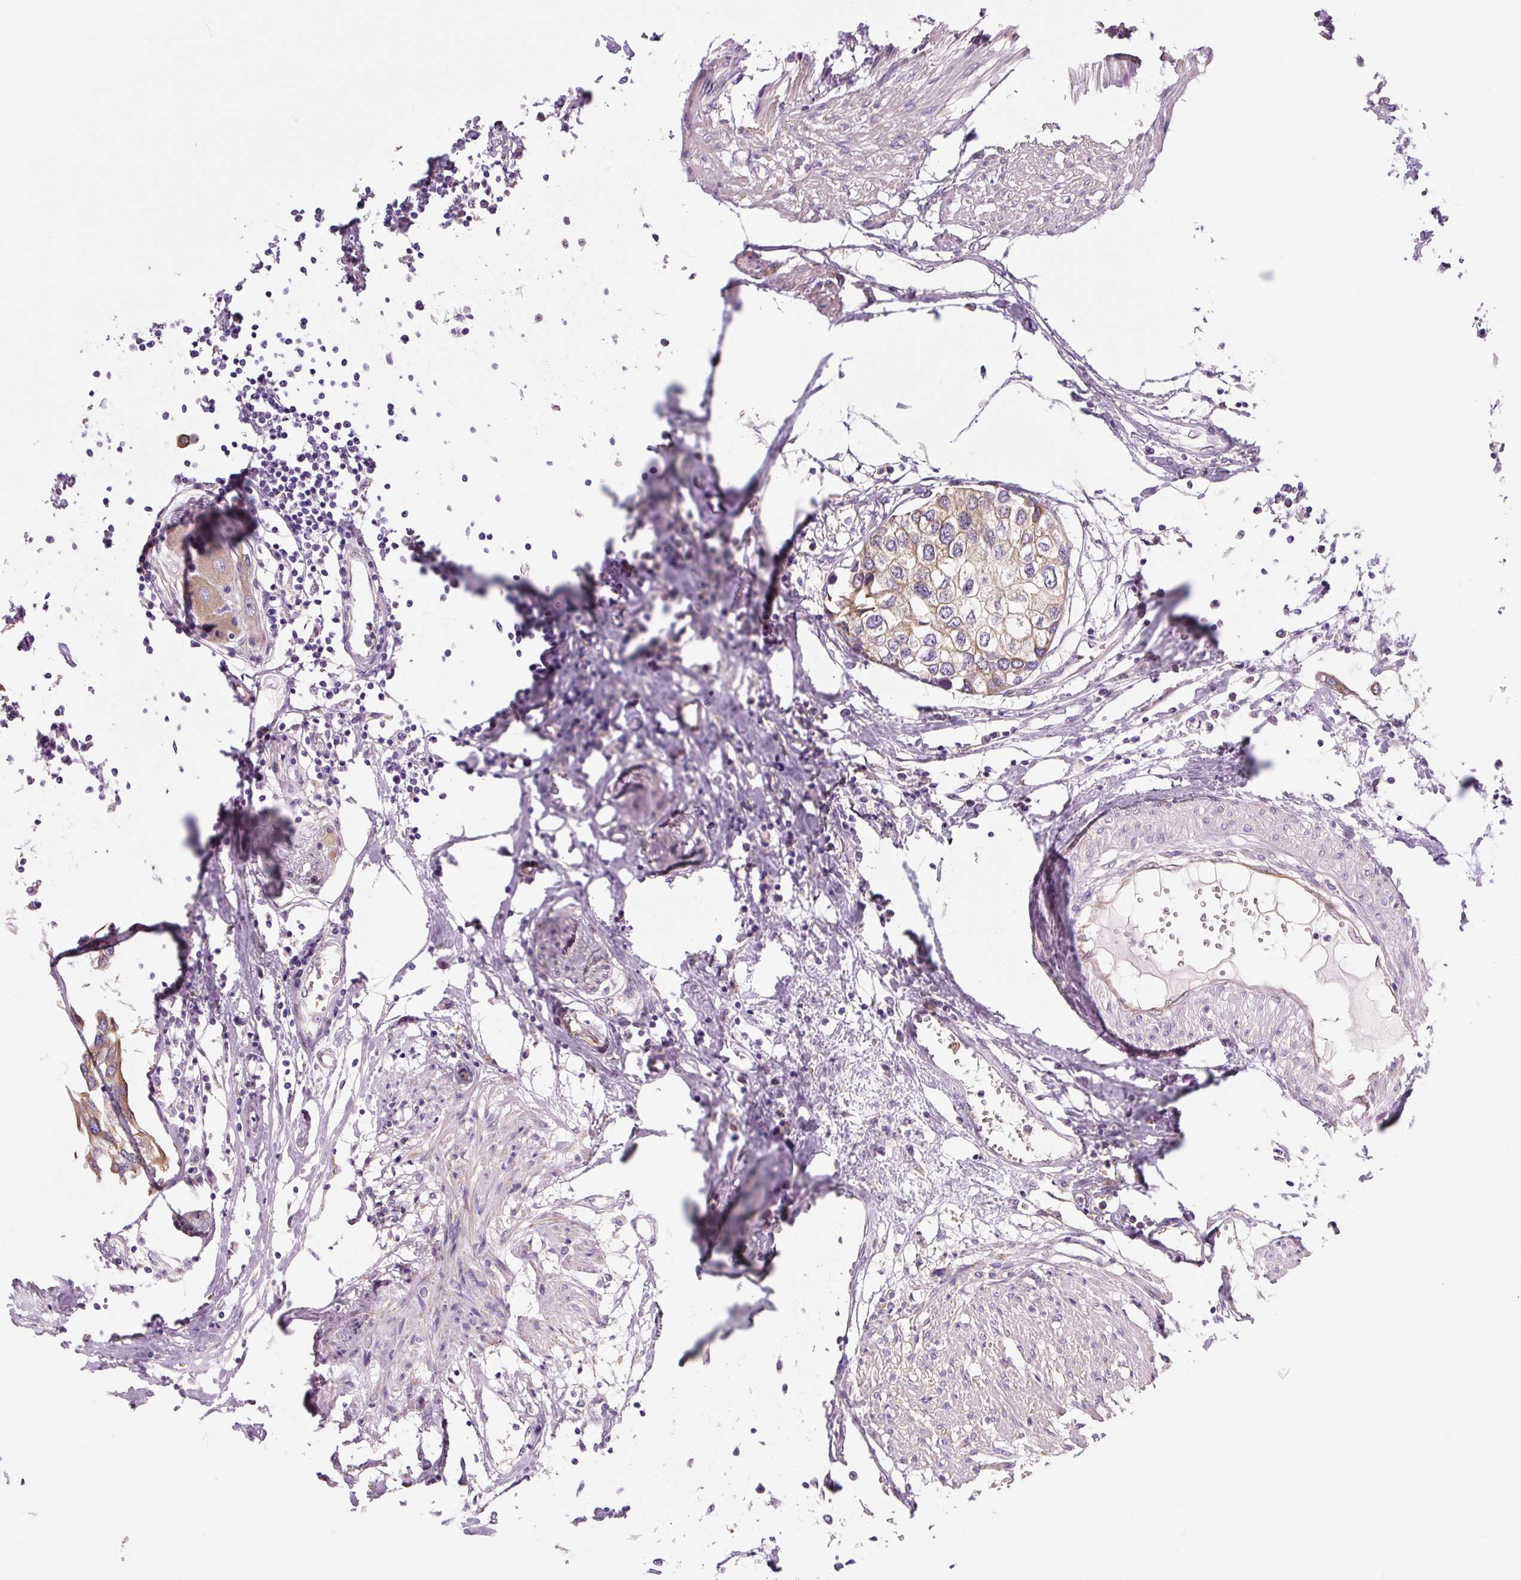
{"staining": {"intensity": "weak", "quantity": "25%-75%", "location": "cytoplasmic/membranous"}, "tissue": "urothelial cancer", "cell_type": "Tumor cells", "image_type": "cancer", "snomed": [{"axis": "morphology", "description": "Urothelial carcinoma, High grade"}, {"axis": "topography", "description": "Urinary bladder"}], "caption": "Protein staining of high-grade urothelial carcinoma tissue exhibits weak cytoplasmic/membranous expression in approximately 25%-75% of tumor cells.", "gene": "ASRGL1", "patient": {"sex": "male", "age": 64}}